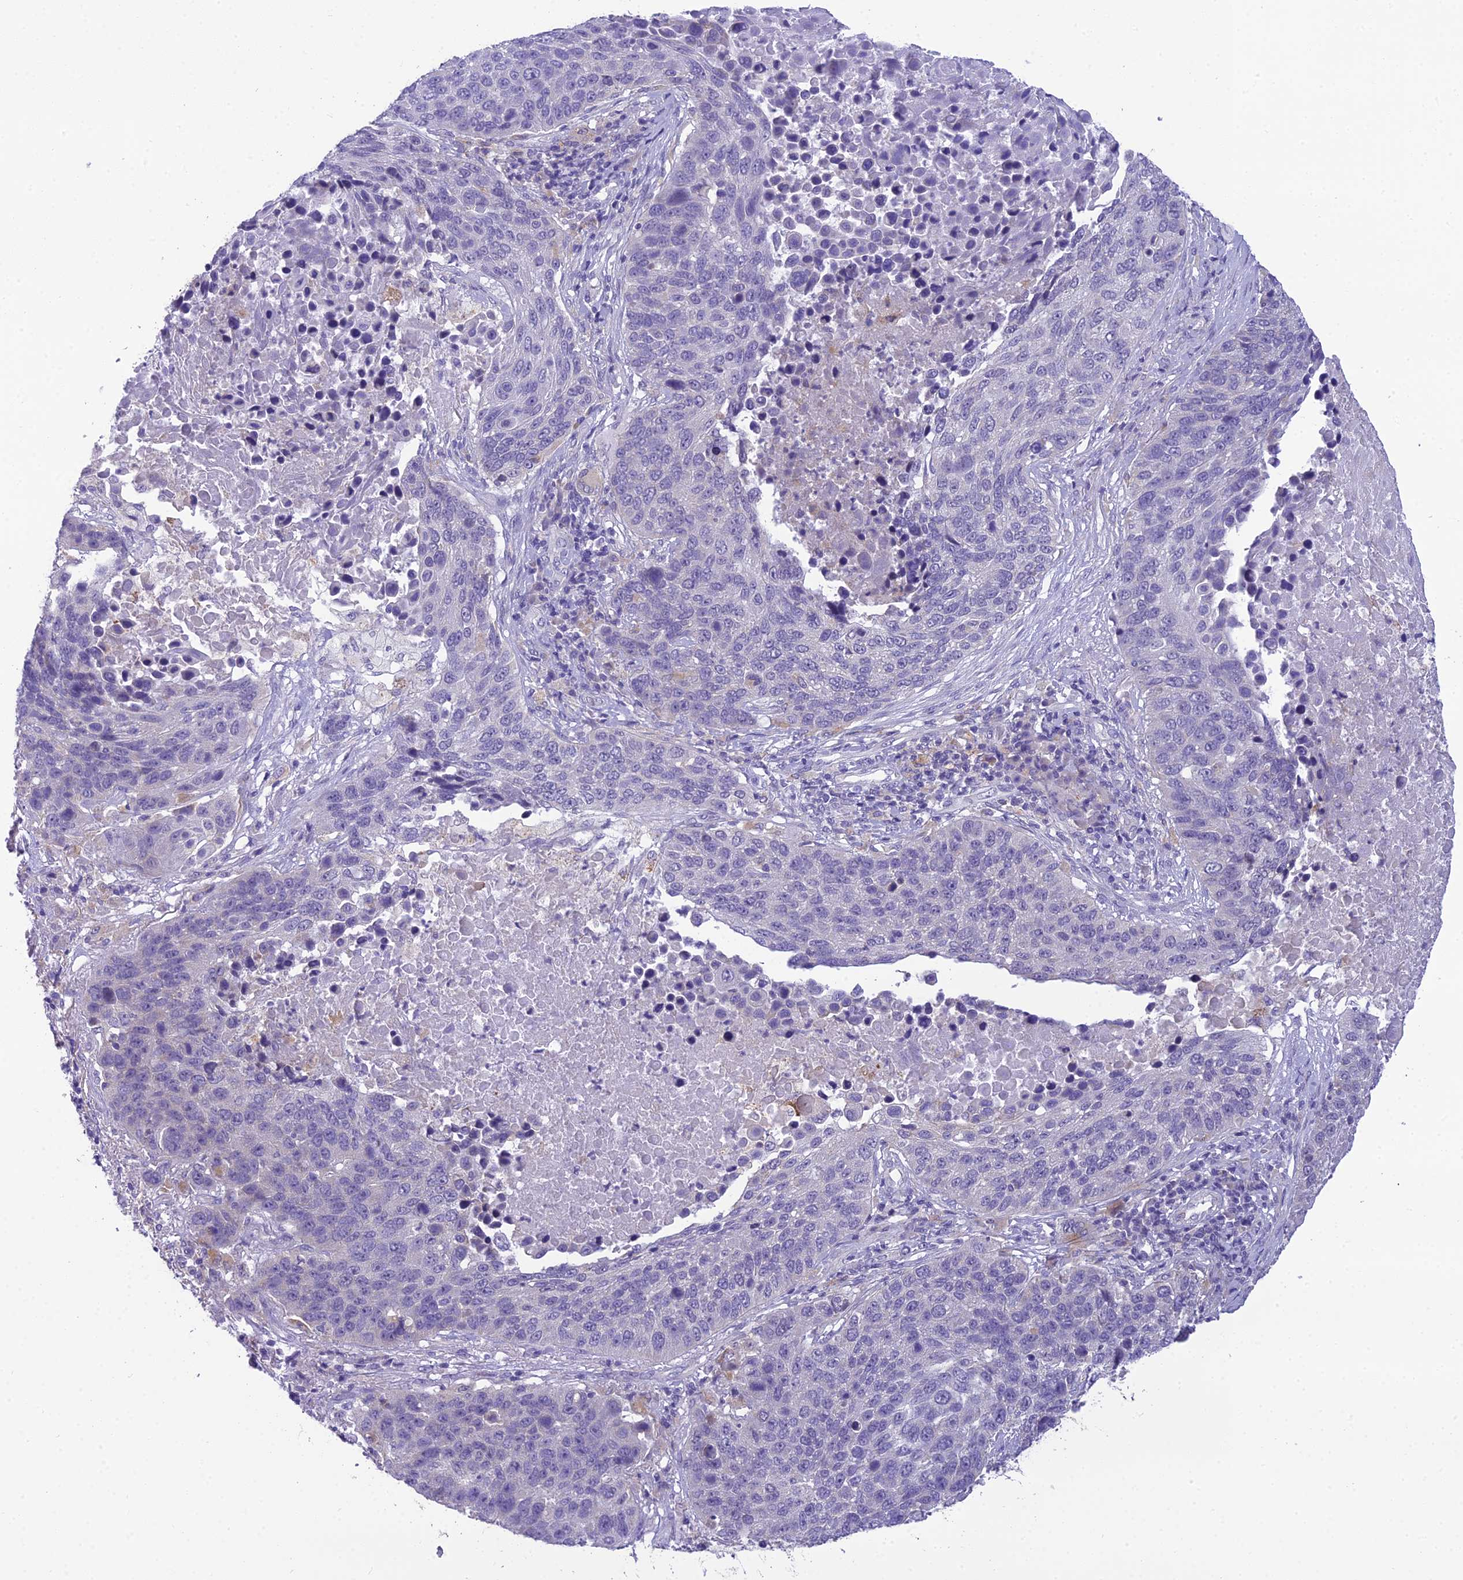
{"staining": {"intensity": "negative", "quantity": "none", "location": "none"}, "tissue": "lung cancer", "cell_type": "Tumor cells", "image_type": "cancer", "snomed": [{"axis": "morphology", "description": "Normal tissue, NOS"}, {"axis": "morphology", "description": "Squamous cell carcinoma, NOS"}, {"axis": "topography", "description": "Lymph node"}, {"axis": "topography", "description": "Lung"}], "caption": "IHC histopathology image of neoplastic tissue: human lung cancer stained with DAB exhibits no significant protein positivity in tumor cells.", "gene": "MIIP", "patient": {"sex": "male", "age": 66}}